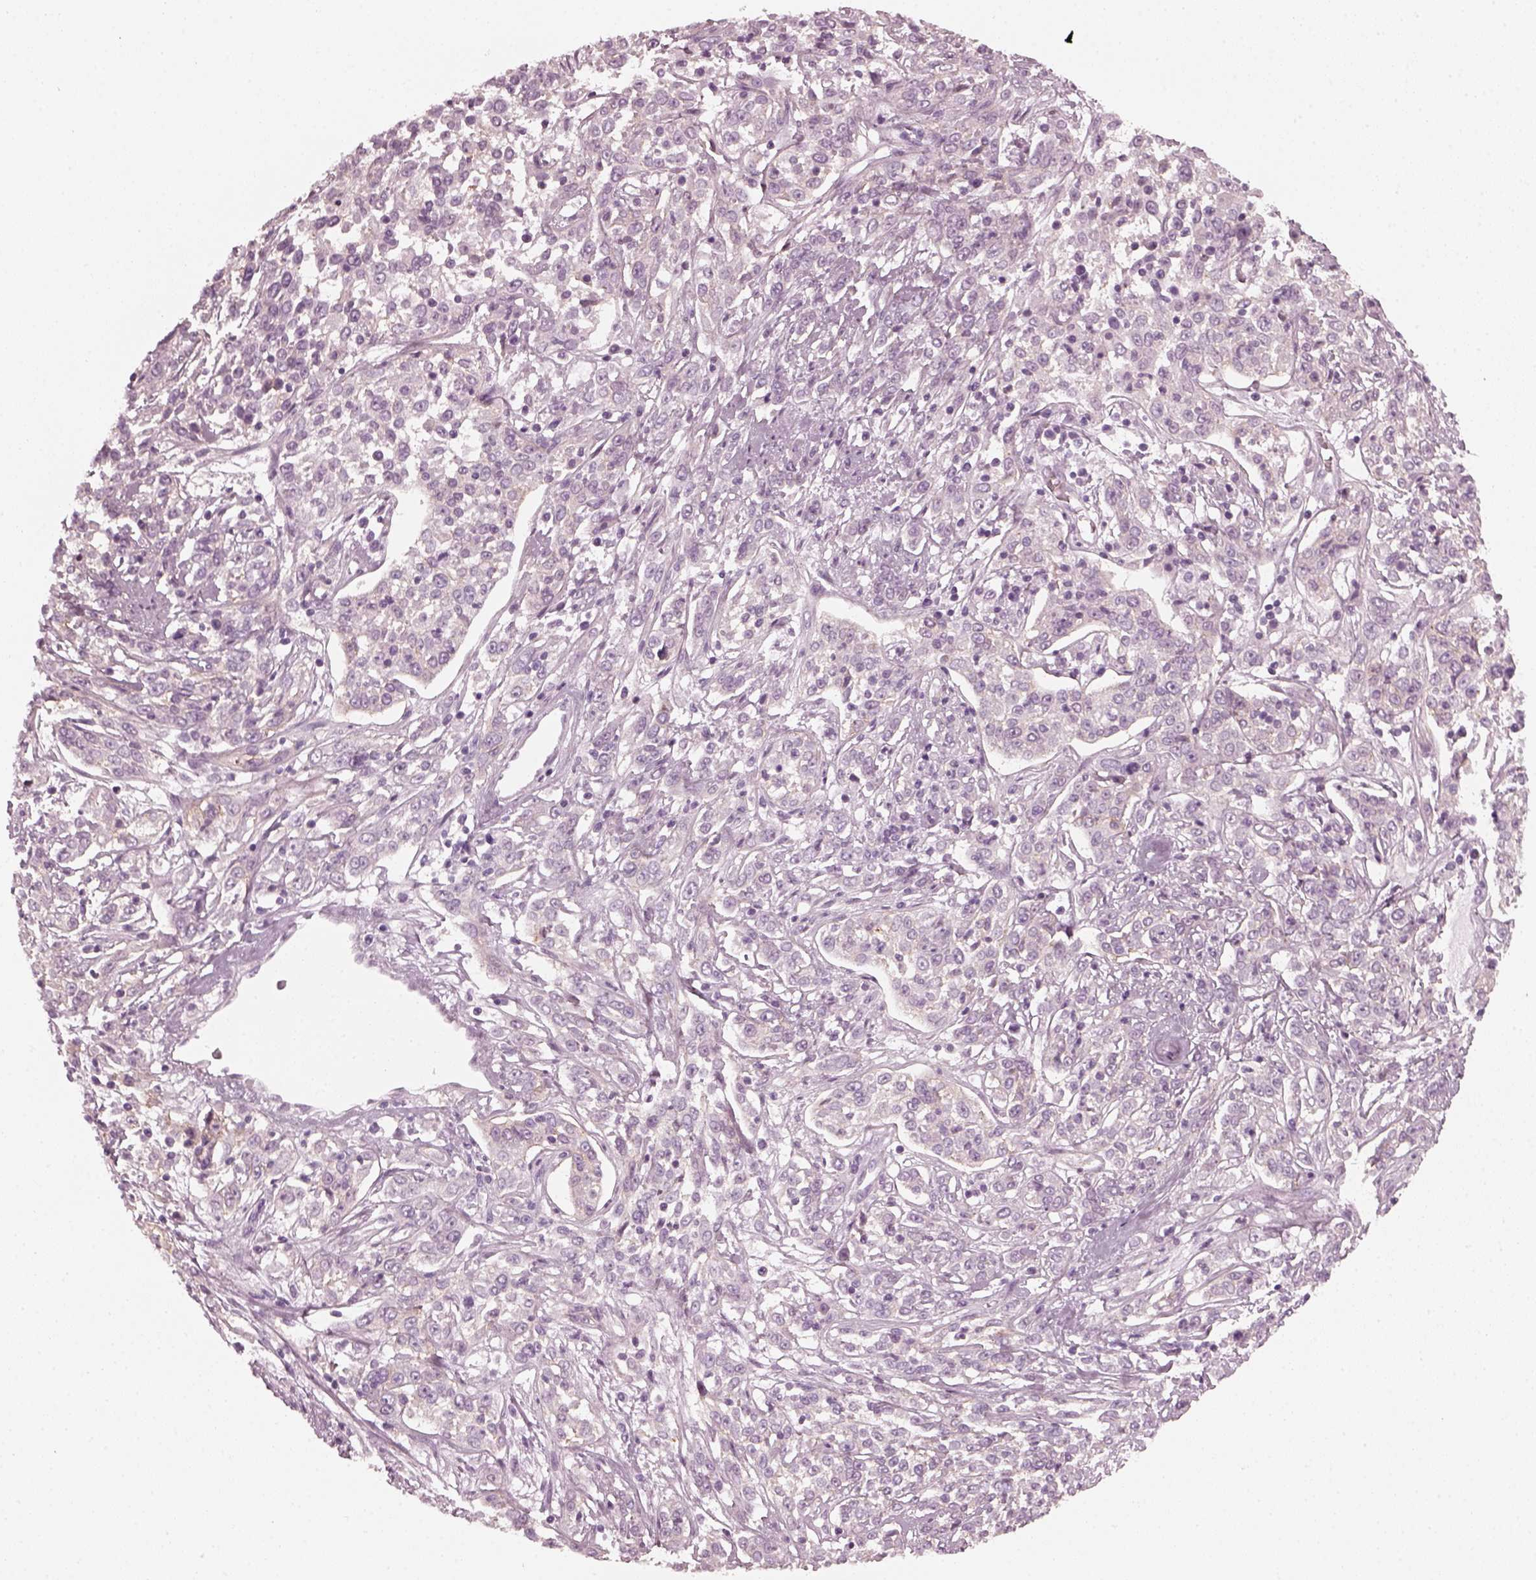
{"staining": {"intensity": "negative", "quantity": "none", "location": "none"}, "tissue": "cervical cancer", "cell_type": "Tumor cells", "image_type": "cancer", "snomed": [{"axis": "morphology", "description": "Adenocarcinoma, NOS"}, {"axis": "topography", "description": "Cervix"}], "caption": "Cervical adenocarcinoma was stained to show a protein in brown. There is no significant positivity in tumor cells.", "gene": "CRYBA2", "patient": {"sex": "female", "age": 40}}